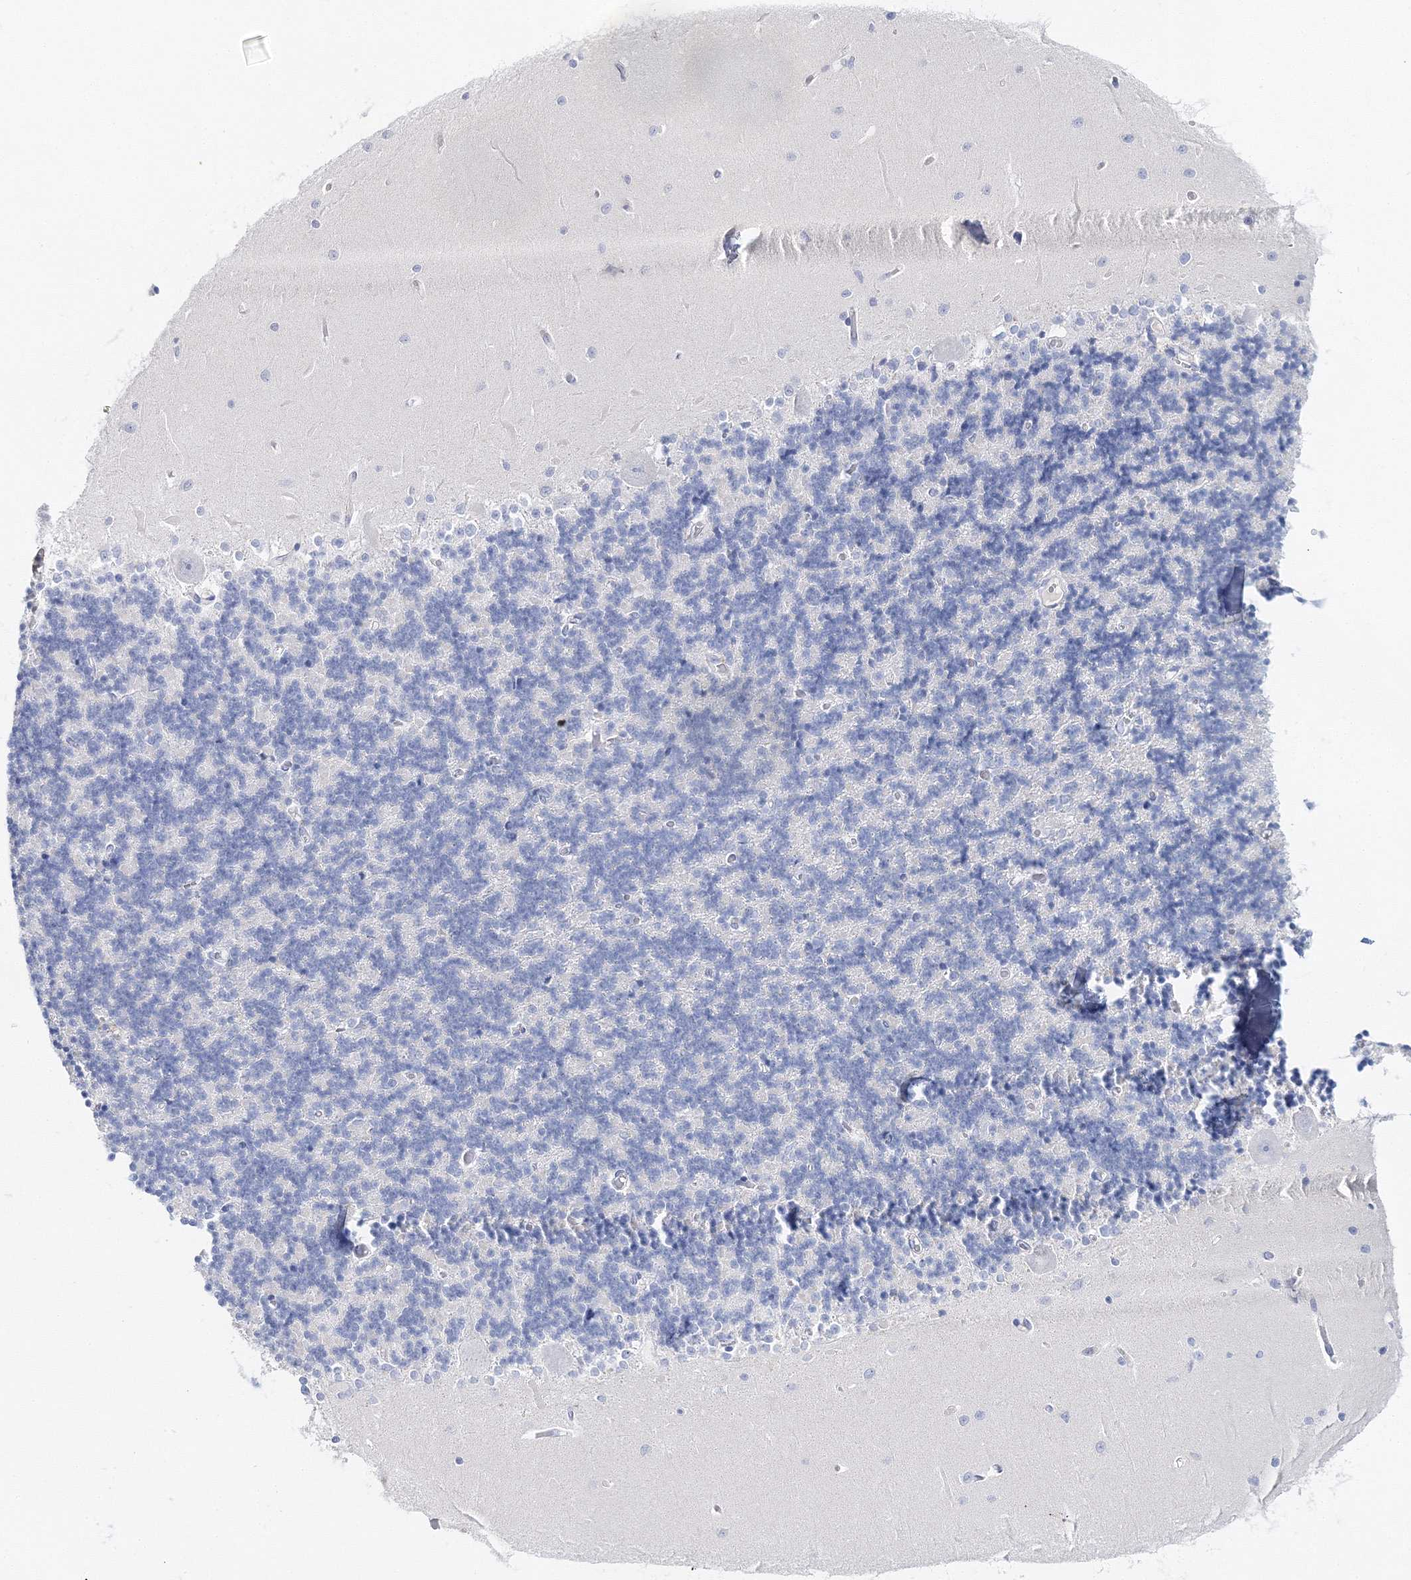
{"staining": {"intensity": "negative", "quantity": "none", "location": "none"}, "tissue": "cerebellum", "cell_type": "Cells in granular layer", "image_type": "normal", "snomed": [{"axis": "morphology", "description": "Normal tissue, NOS"}, {"axis": "topography", "description": "Cerebellum"}], "caption": "IHC micrograph of unremarkable cerebellum stained for a protein (brown), which reveals no positivity in cells in granular layer.", "gene": "MYOZ2", "patient": {"sex": "male", "age": 37}}